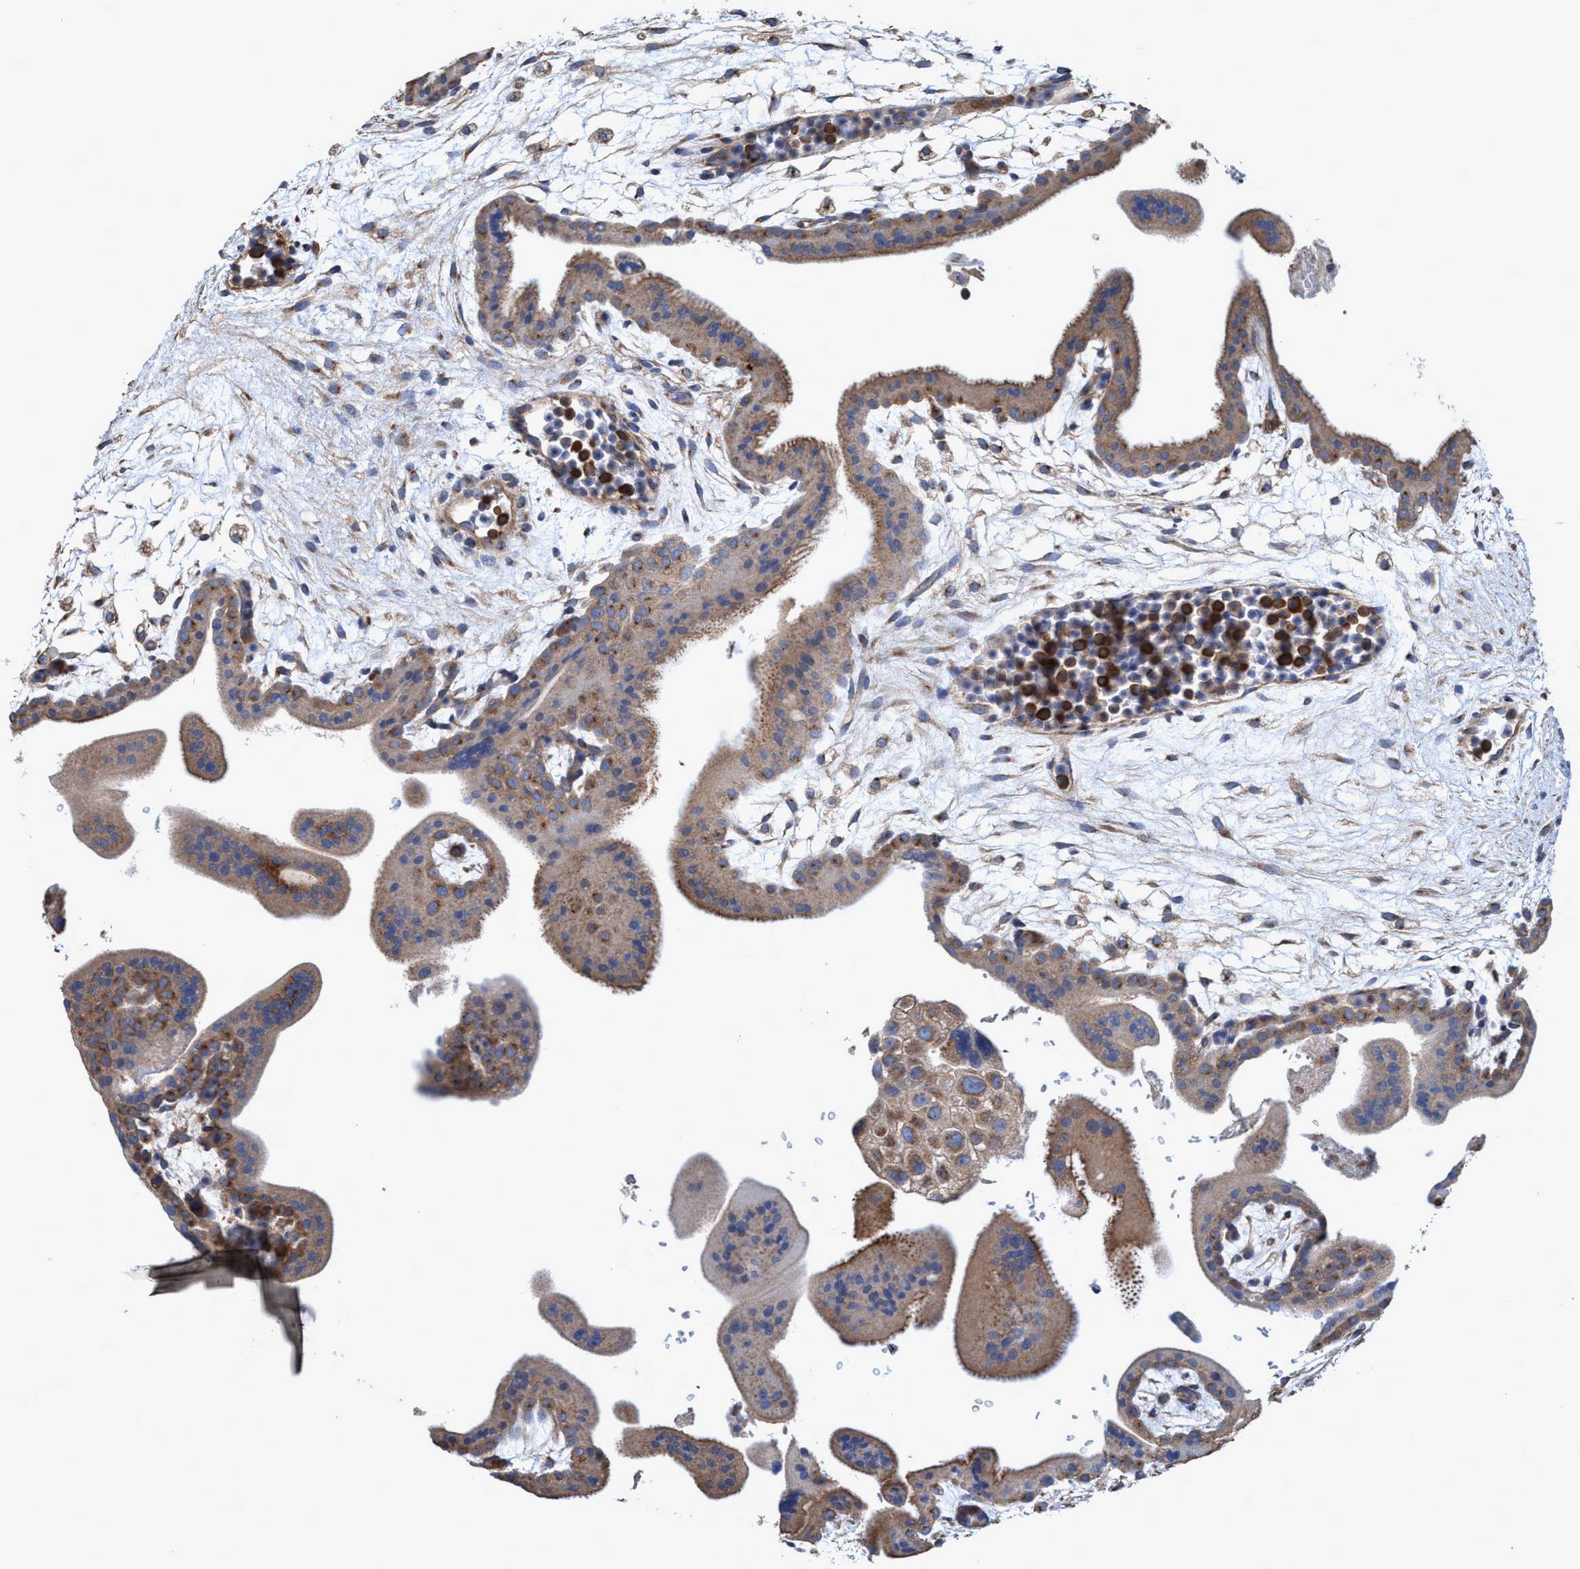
{"staining": {"intensity": "moderate", "quantity": ">75%", "location": "cytoplasmic/membranous"}, "tissue": "placenta", "cell_type": "Trophoblastic cells", "image_type": "normal", "snomed": [{"axis": "morphology", "description": "Normal tissue, NOS"}, {"axis": "topography", "description": "Placenta"}], "caption": "The micrograph displays staining of benign placenta, revealing moderate cytoplasmic/membranous protein staining (brown color) within trophoblastic cells.", "gene": "BICD2", "patient": {"sex": "female", "age": 35}}